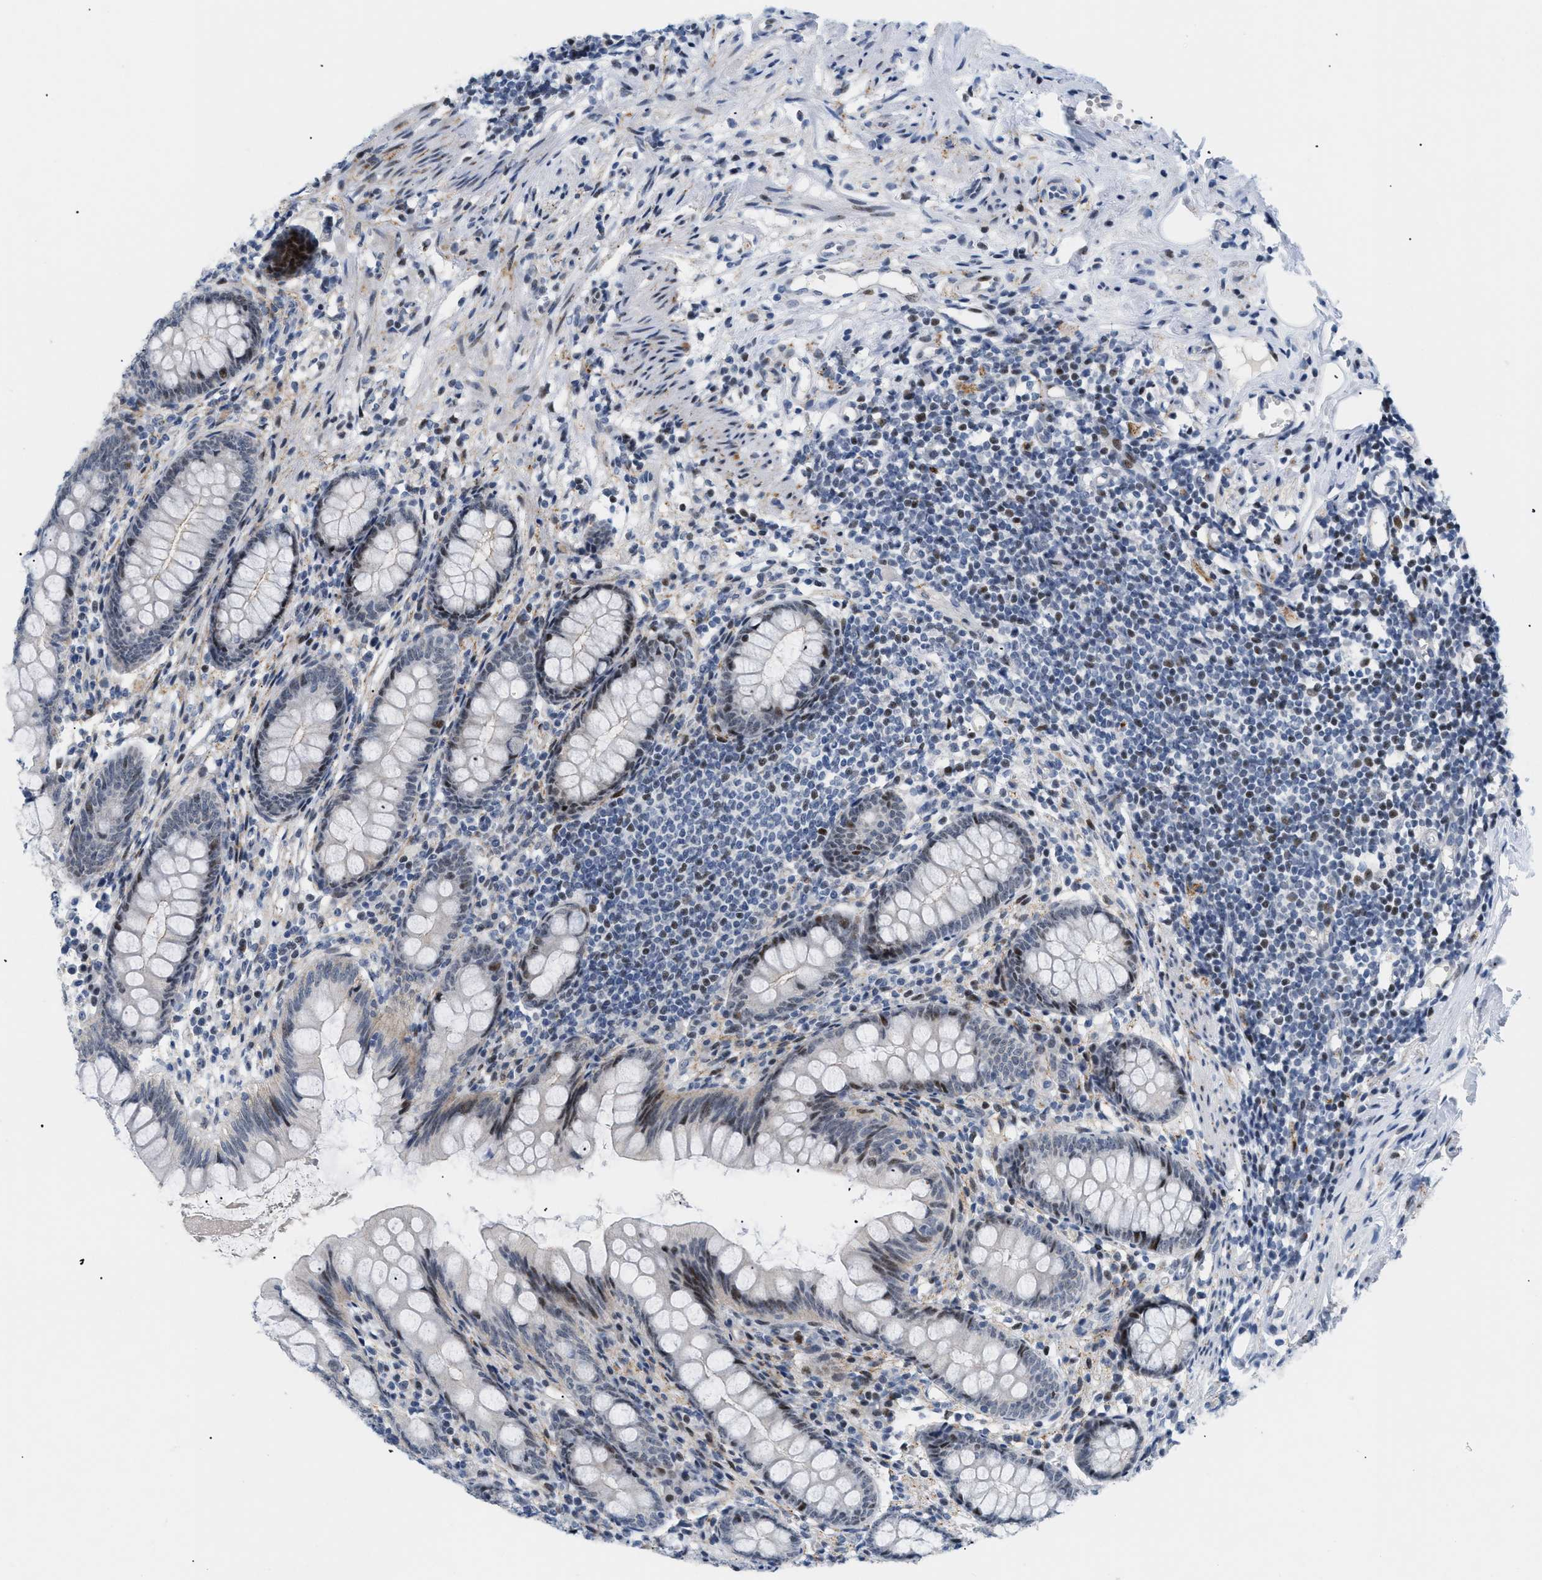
{"staining": {"intensity": "strong", "quantity": "<25%", "location": "nuclear"}, "tissue": "appendix", "cell_type": "Glandular cells", "image_type": "normal", "snomed": [{"axis": "morphology", "description": "Normal tissue, NOS"}, {"axis": "topography", "description": "Appendix"}], "caption": "DAB immunohistochemical staining of unremarkable appendix shows strong nuclear protein expression in about <25% of glandular cells.", "gene": "MED1", "patient": {"sex": "female", "age": 77}}